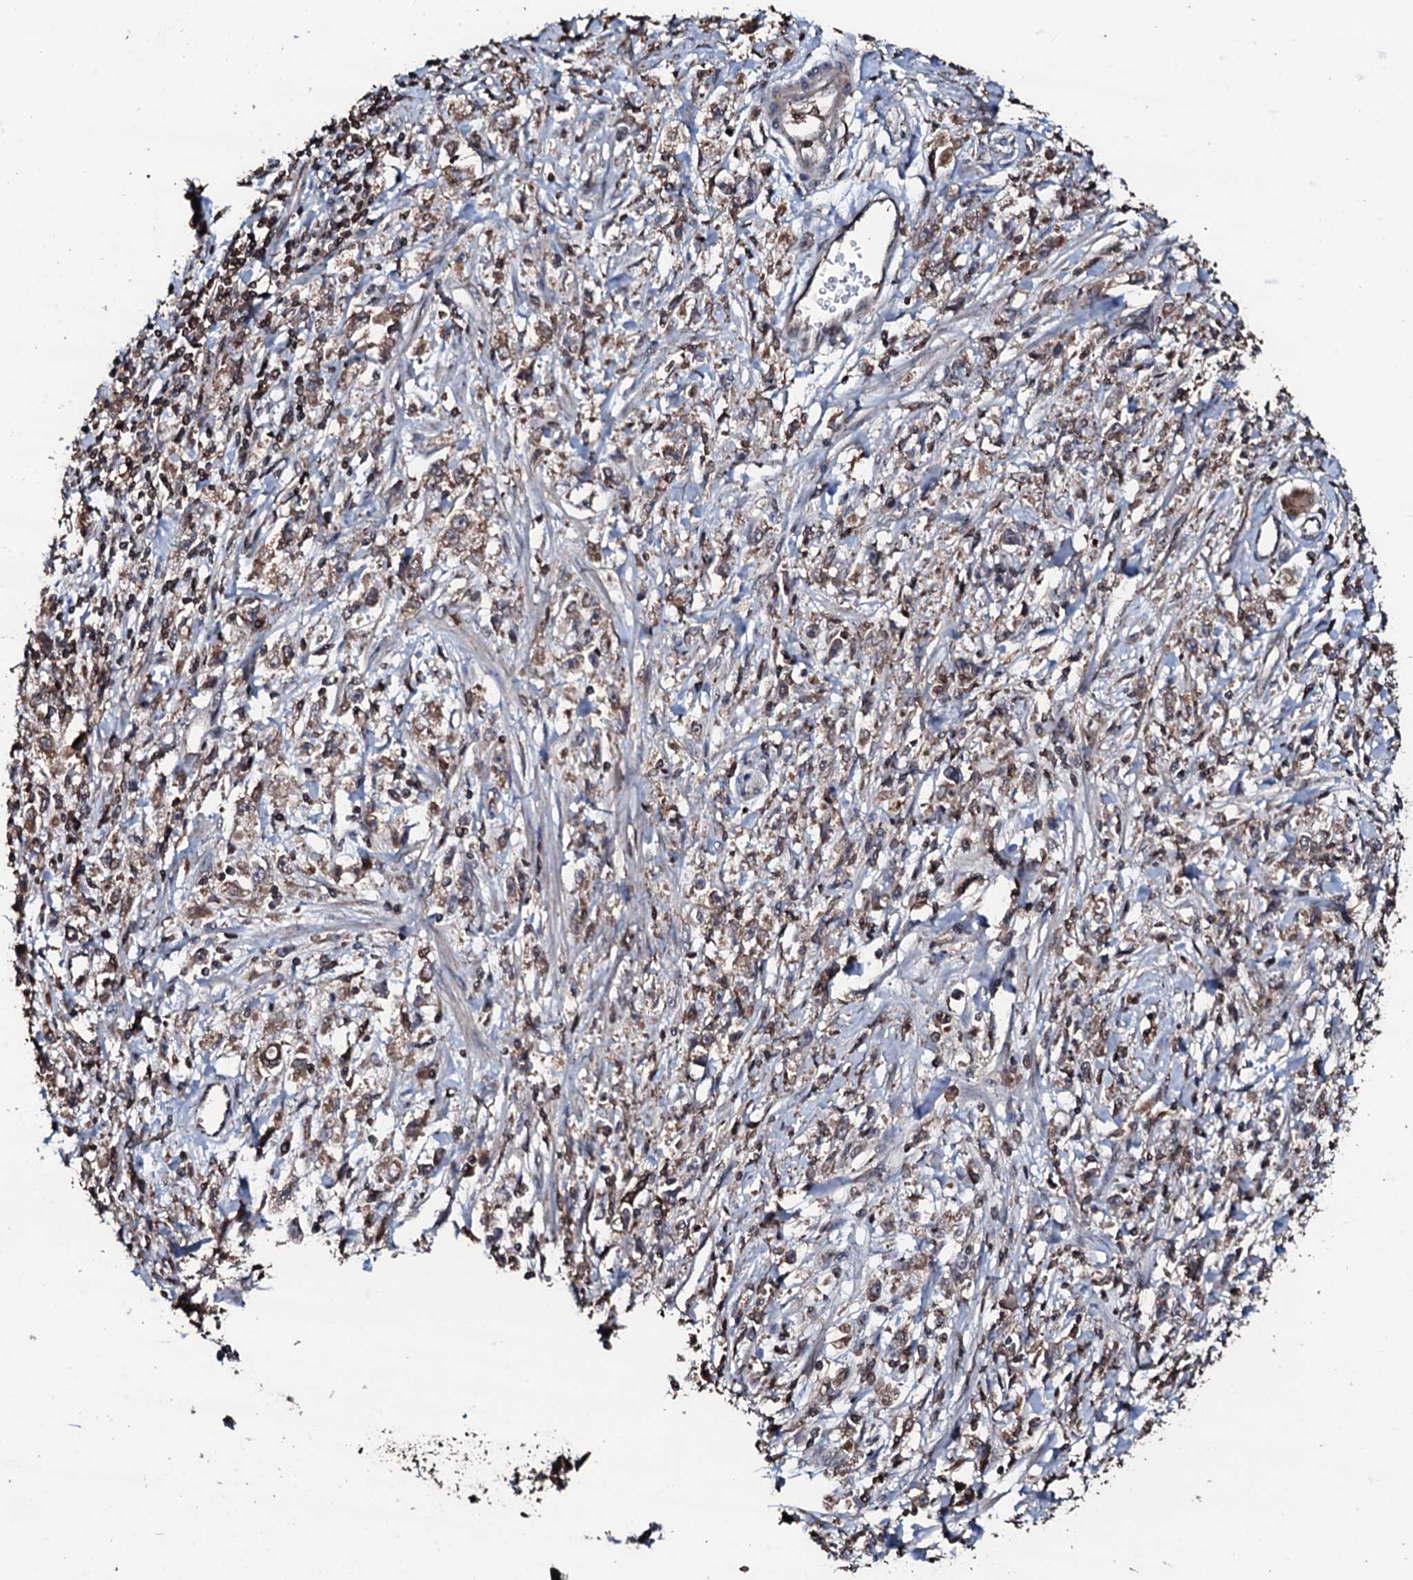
{"staining": {"intensity": "moderate", "quantity": ">75%", "location": "cytoplasmic/membranous"}, "tissue": "stomach cancer", "cell_type": "Tumor cells", "image_type": "cancer", "snomed": [{"axis": "morphology", "description": "Adenocarcinoma, NOS"}, {"axis": "topography", "description": "Stomach"}], "caption": "This micrograph exhibits immunohistochemistry staining of human stomach cancer (adenocarcinoma), with medium moderate cytoplasmic/membranous expression in approximately >75% of tumor cells.", "gene": "SDHAF2", "patient": {"sex": "female", "age": 59}}